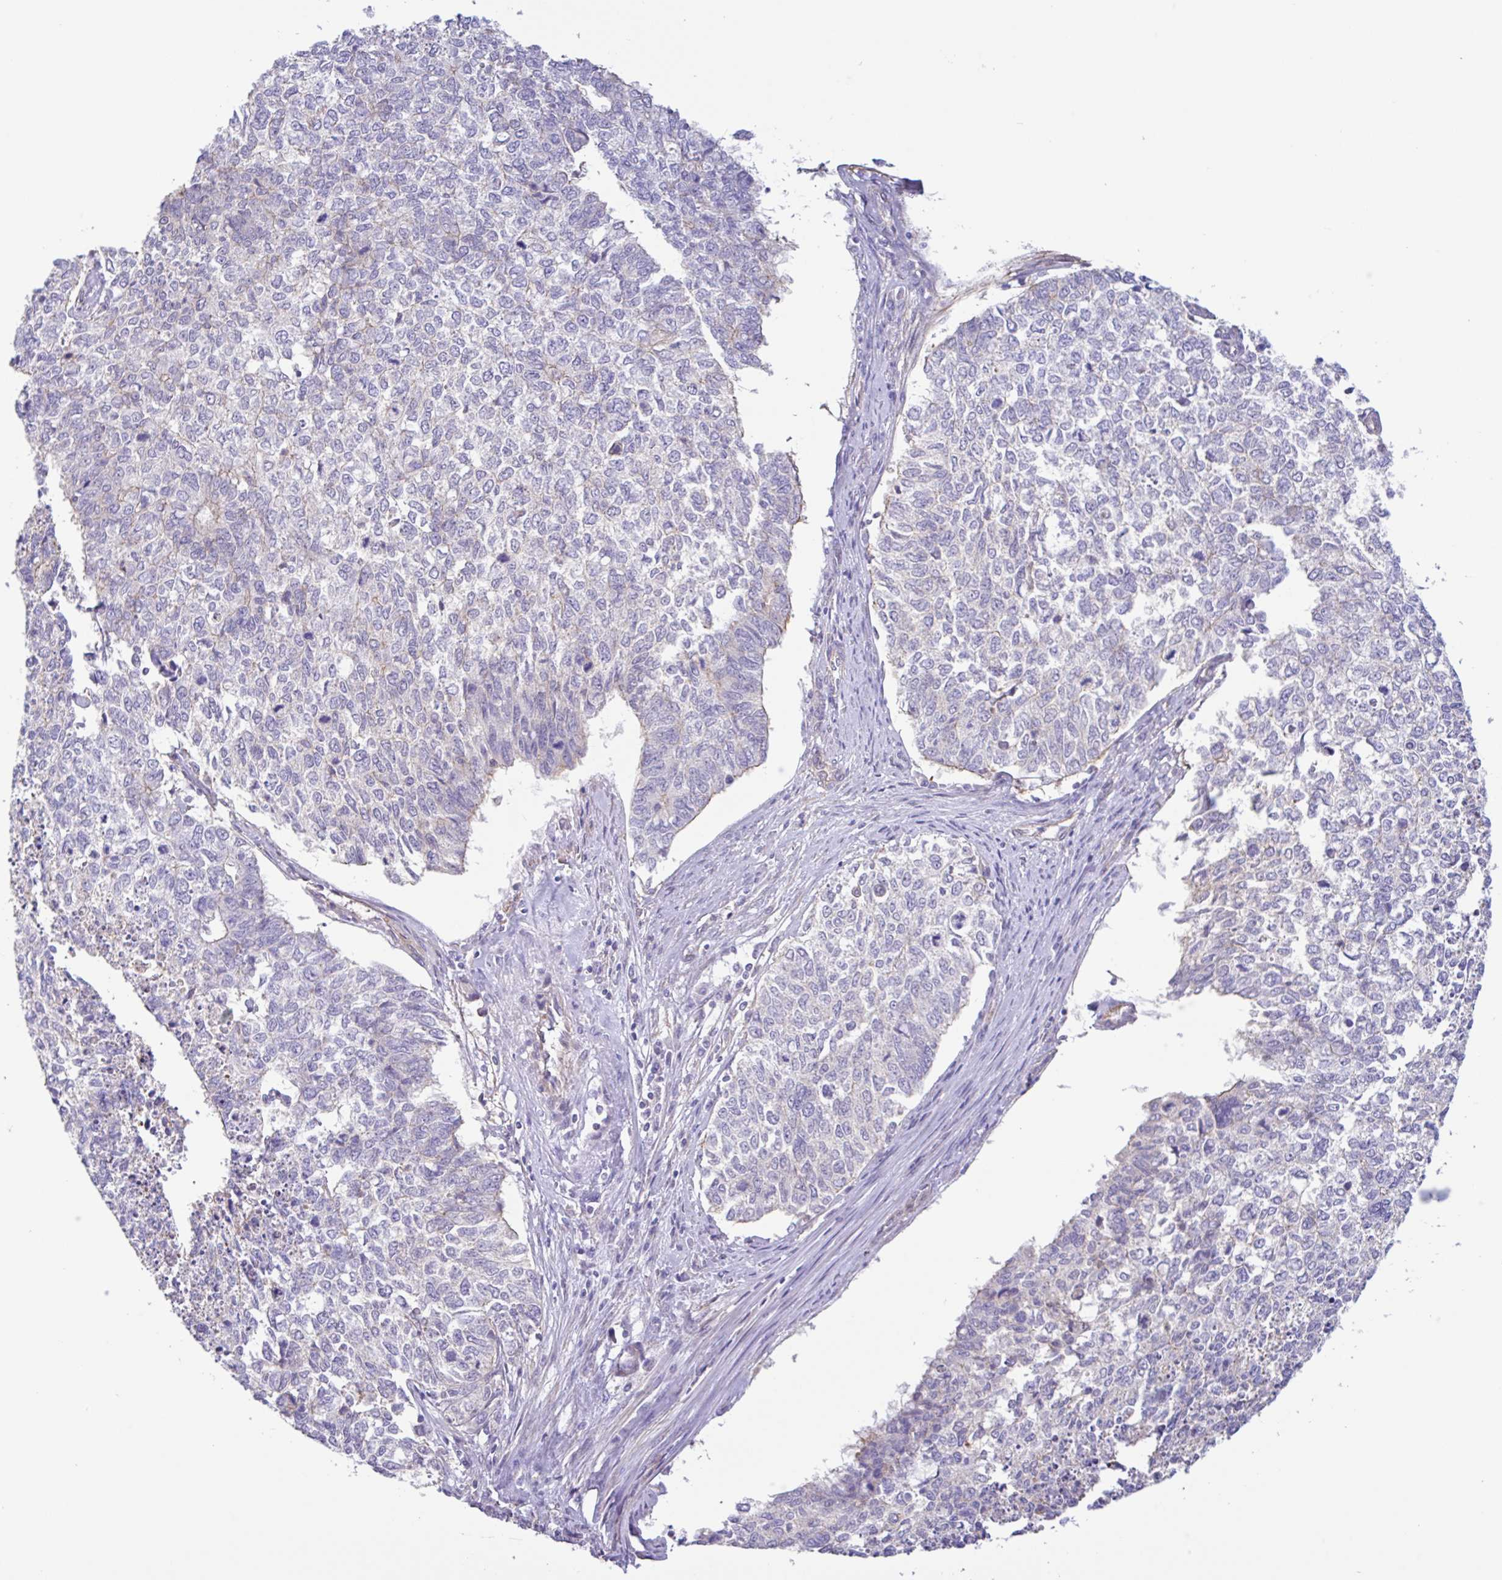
{"staining": {"intensity": "negative", "quantity": "none", "location": "none"}, "tissue": "cervical cancer", "cell_type": "Tumor cells", "image_type": "cancer", "snomed": [{"axis": "morphology", "description": "Adenocarcinoma, NOS"}, {"axis": "topography", "description": "Cervix"}], "caption": "Tumor cells are negative for protein expression in human cervical cancer.", "gene": "PLCD4", "patient": {"sex": "female", "age": 63}}